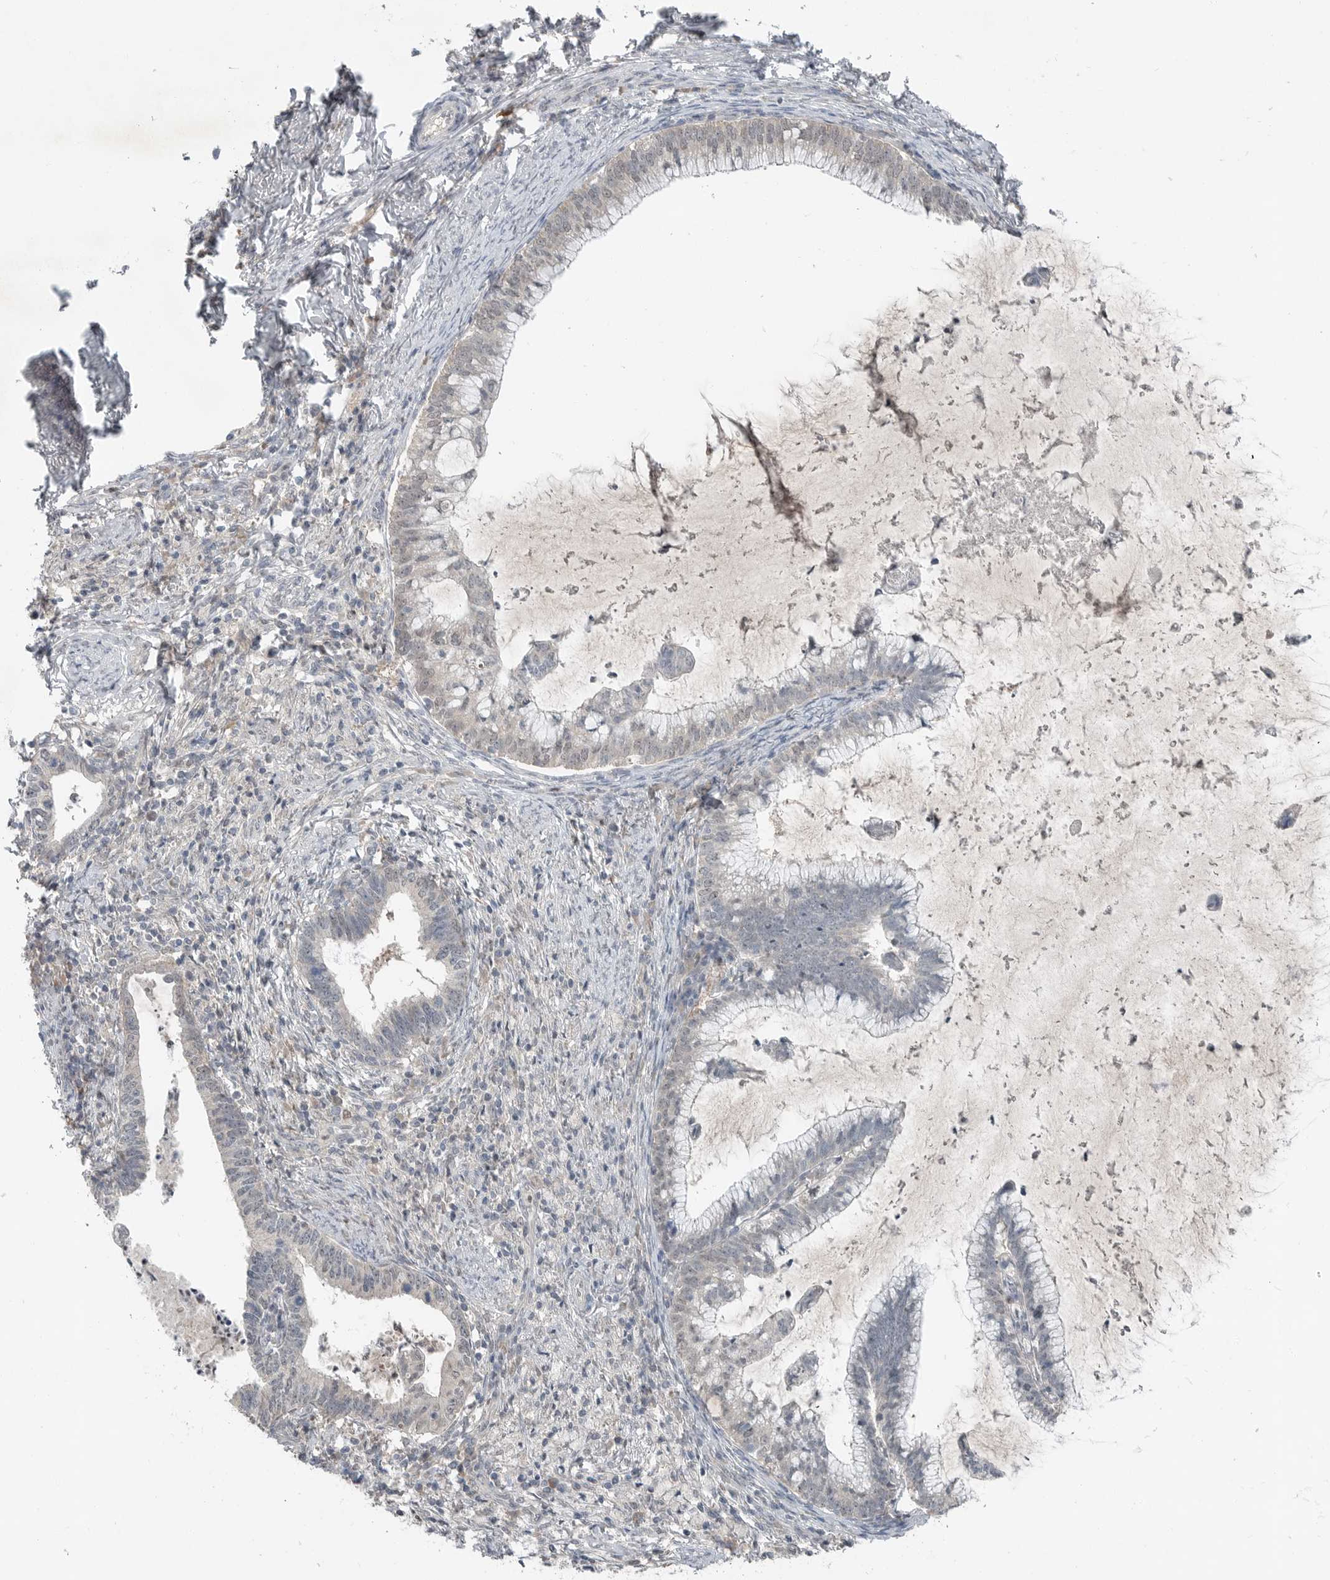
{"staining": {"intensity": "negative", "quantity": "none", "location": "none"}, "tissue": "cervical cancer", "cell_type": "Tumor cells", "image_type": "cancer", "snomed": [{"axis": "morphology", "description": "Adenocarcinoma, NOS"}, {"axis": "topography", "description": "Cervix"}], "caption": "Protein analysis of cervical adenocarcinoma demonstrates no significant expression in tumor cells. (DAB (3,3'-diaminobenzidine) immunohistochemistry visualized using brightfield microscopy, high magnification).", "gene": "MFAP3L", "patient": {"sex": "female", "age": 36}}